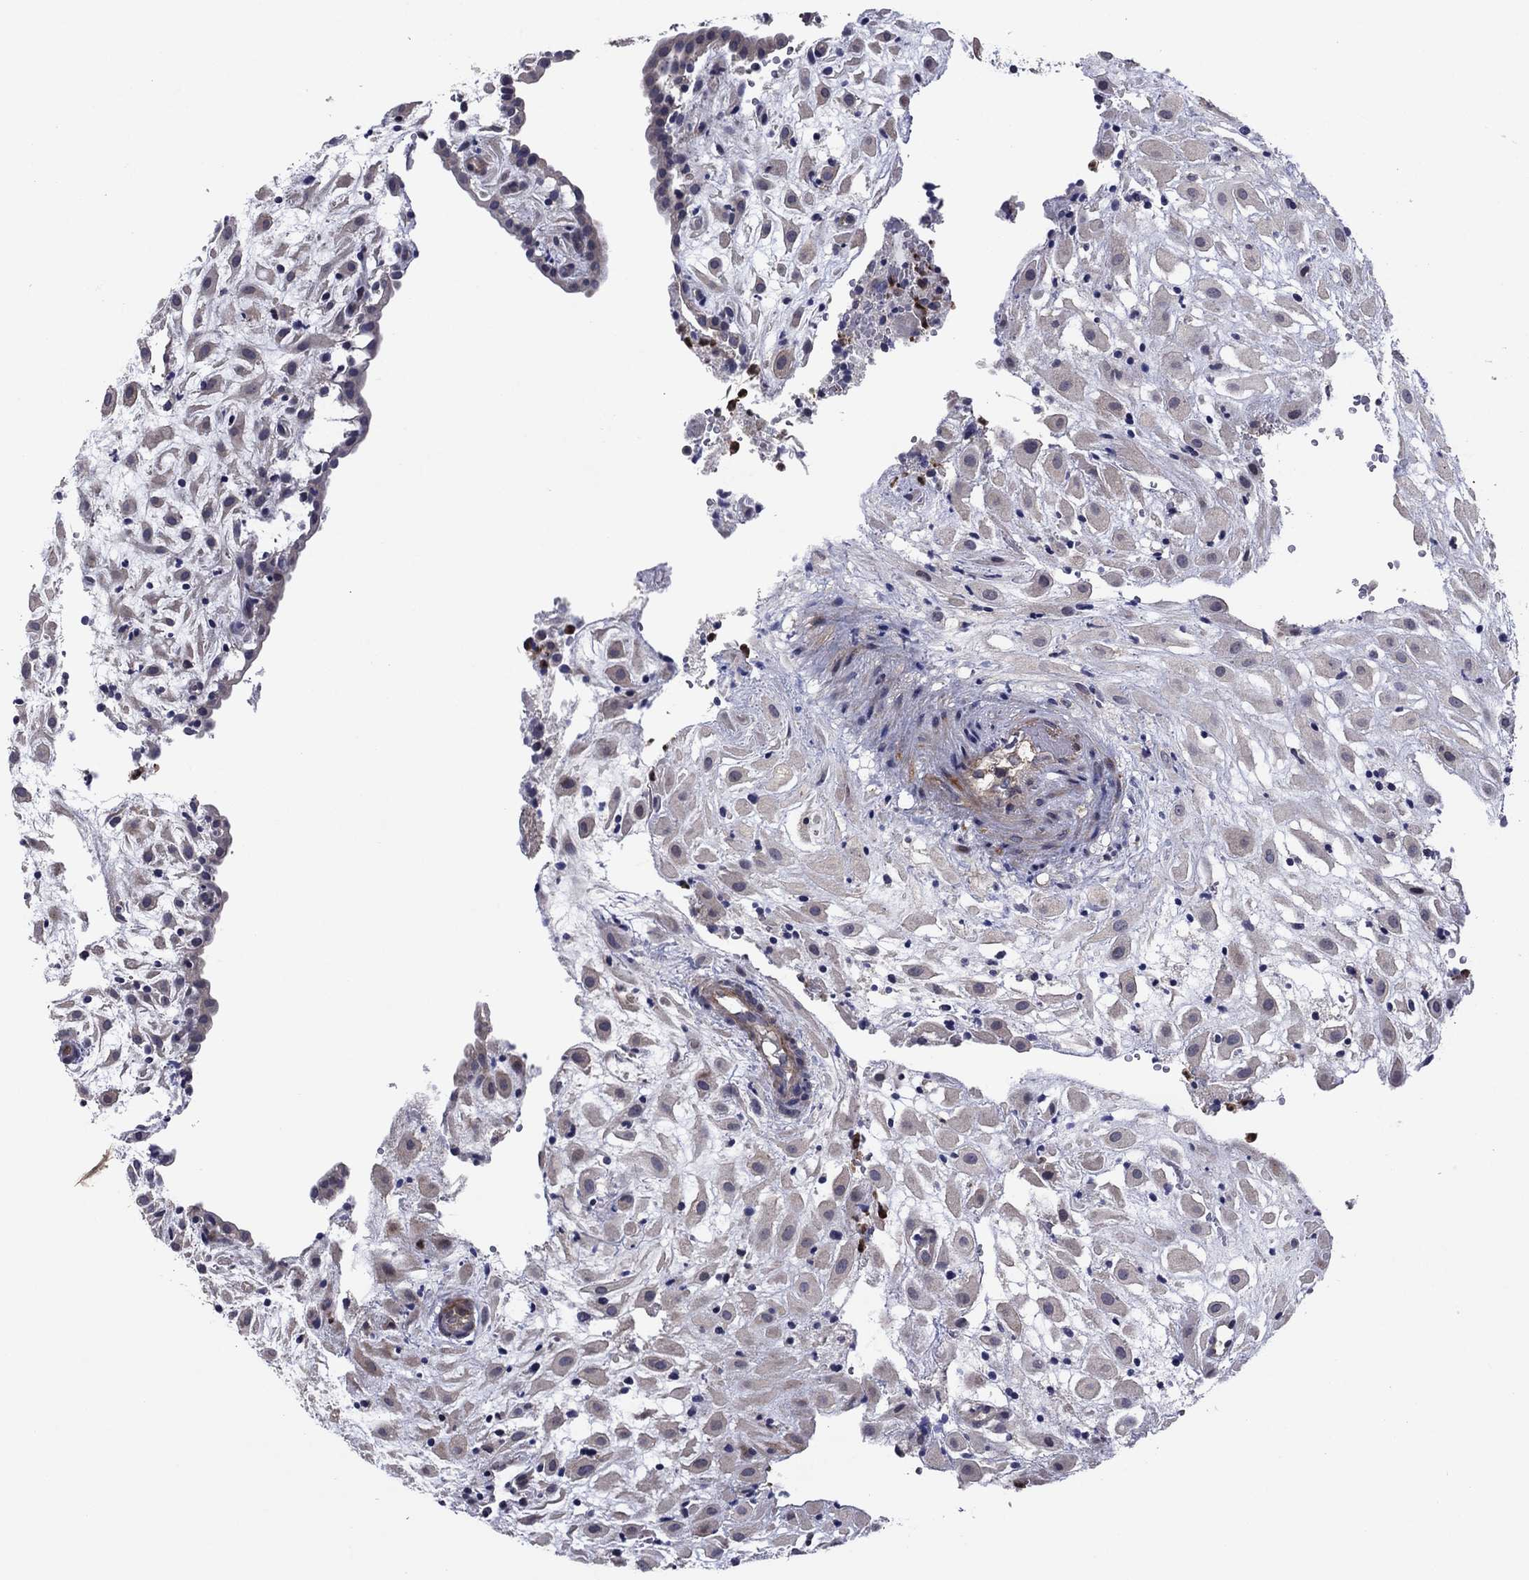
{"staining": {"intensity": "negative", "quantity": "none", "location": "none"}, "tissue": "placenta", "cell_type": "Decidual cells", "image_type": "normal", "snomed": [{"axis": "morphology", "description": "Normal tissue, NOS"}, {"axis": "topography", "description": "Placenta"}], "caption": "Immunohistochemistry (IHC) histopathology image of benign placenta: placenta stained with DAB displays no significant protein positivity in decidual cells.", "gene": "MSRB1", "patient": {"sex": "female", "age": 24}}